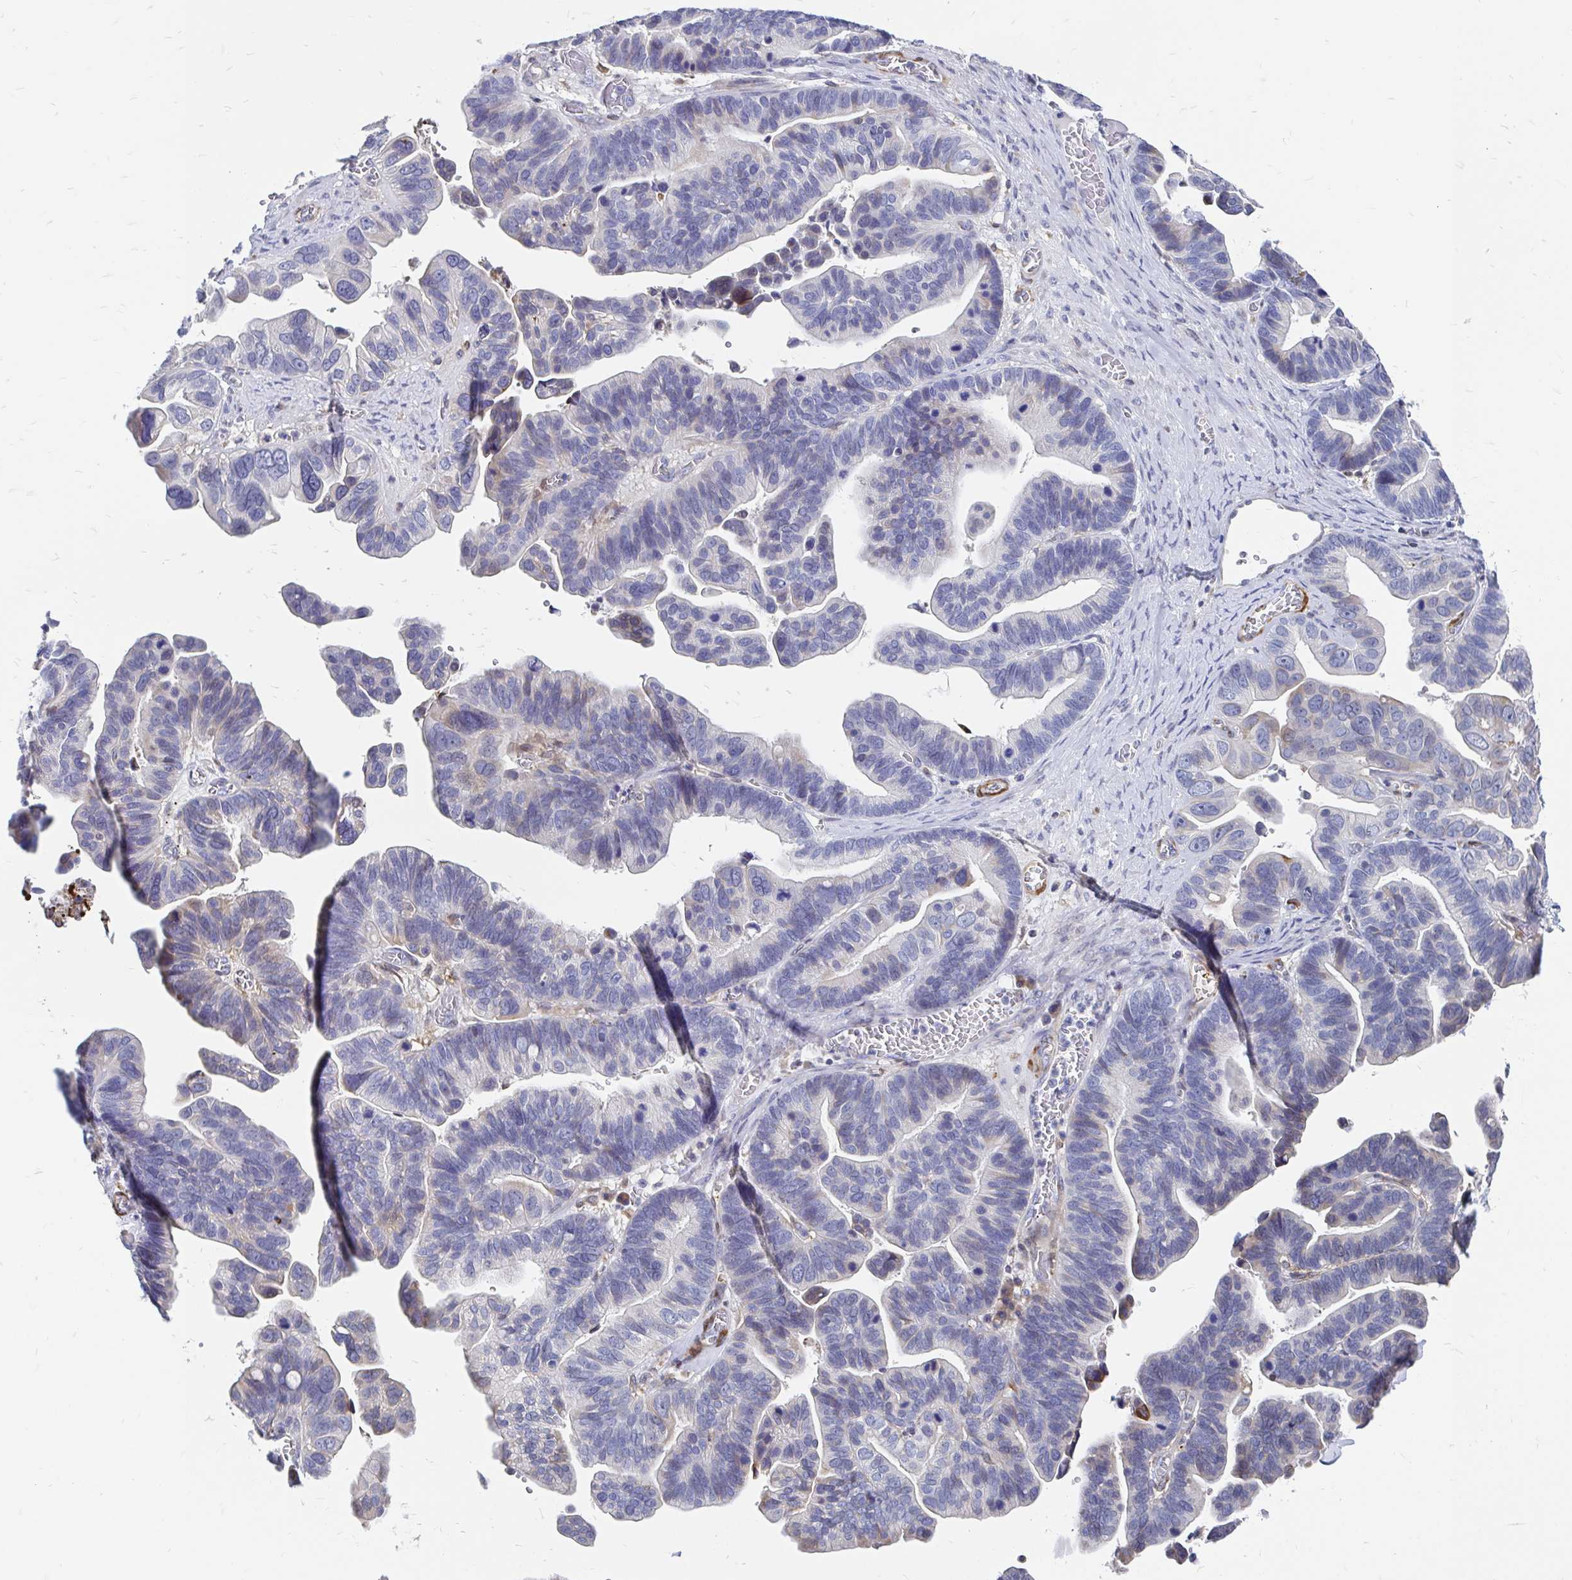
{"staining": {"intensity": "negative", "quantity": "none", "location": "none"}, "tissue": "ovarian cancer", "cell_type": "Tumor cells", "image_type": "cancer", "snomed": [{"axis": "morphology", "description": "Cystadenocarcinoma, serous, NOS"}, {"axis": "topography", "description": "Ovary"}], "caption": "This image is of serous cystadenocarcinoma (ovarian) stained with immunohistochemistry (IHC) to label a protein in brown with the nuclei are counter-stained blue. There is no staining in tumor cells.", "gene": "CDKL1", "patient": {"sex": "female", "age": 56}}